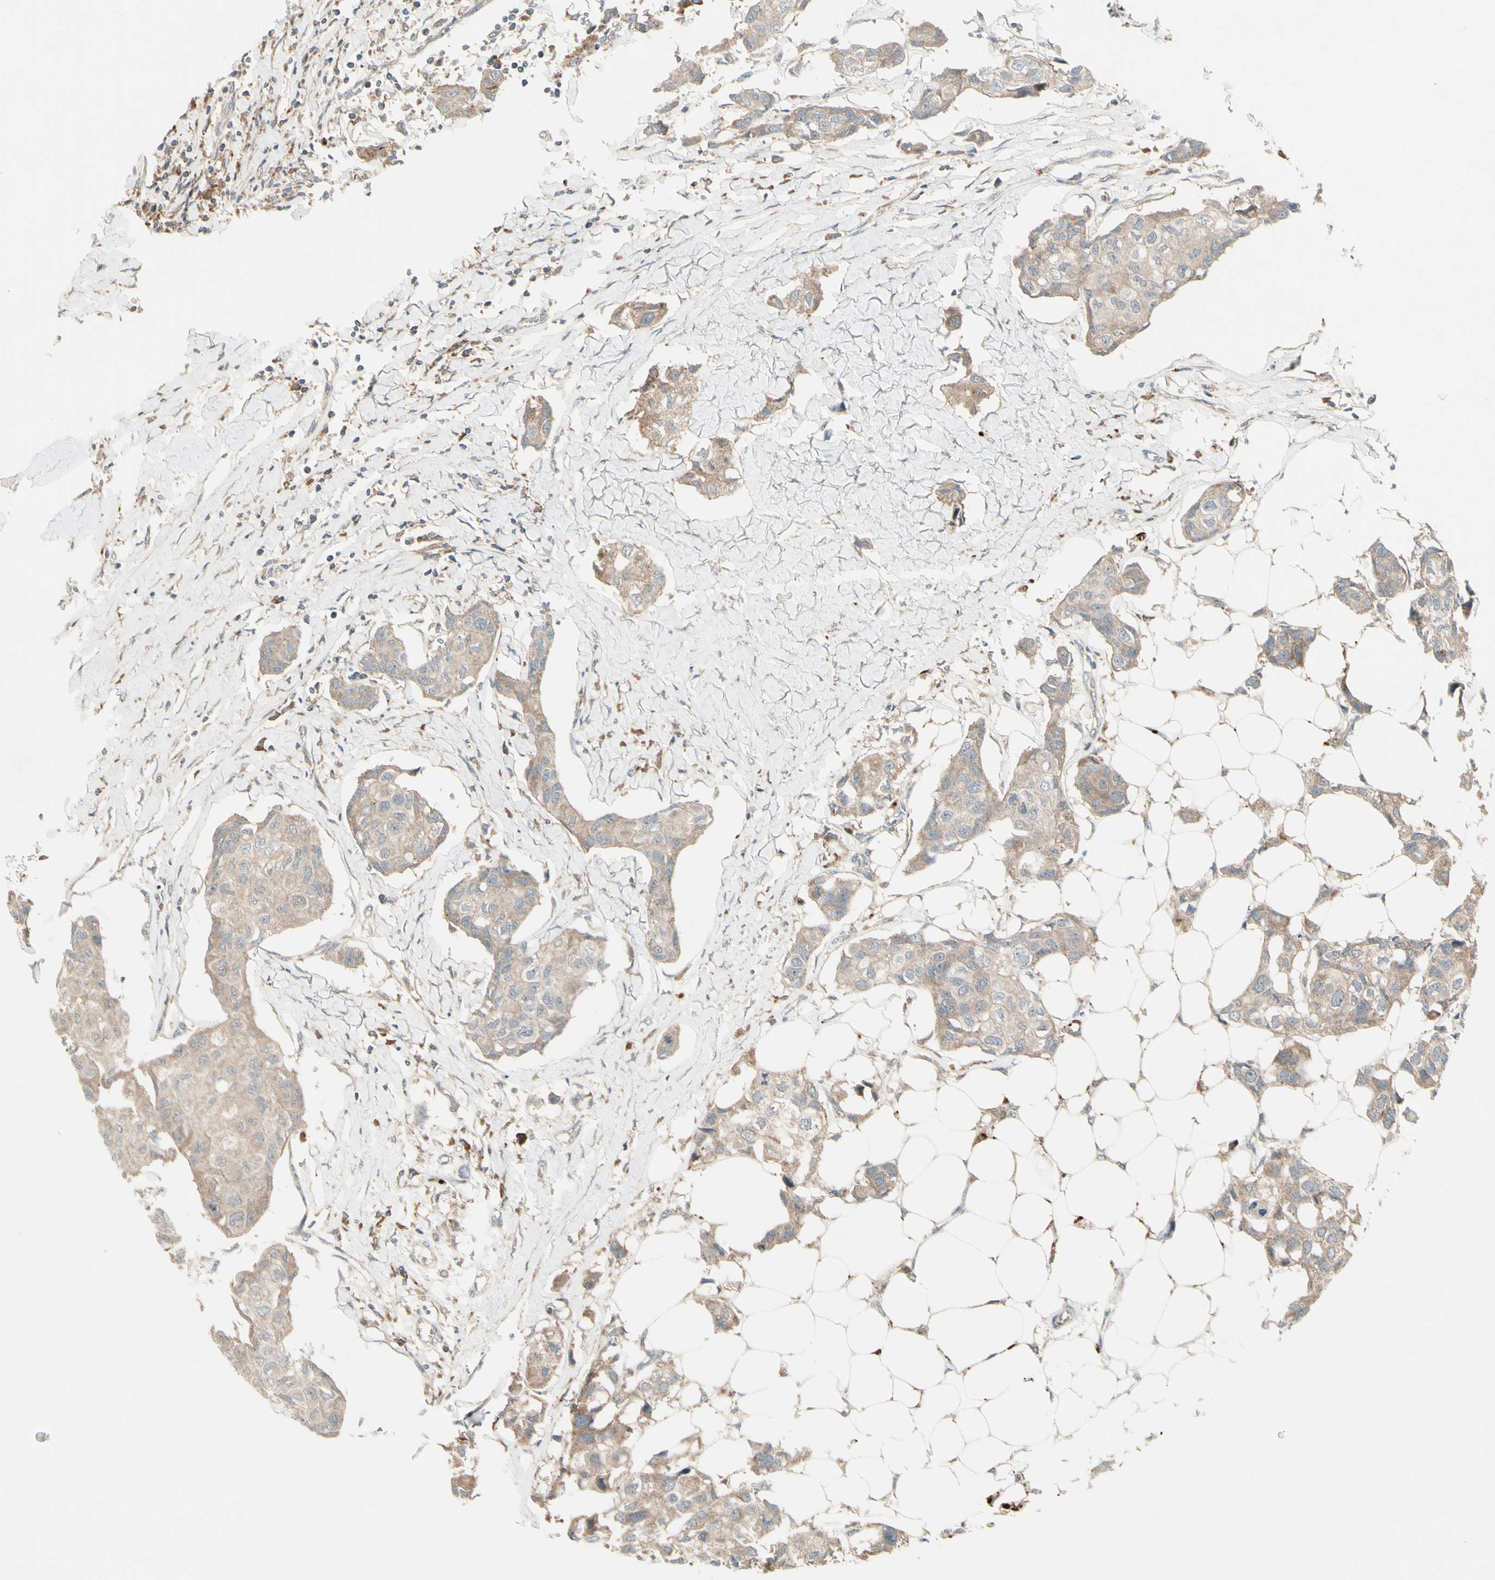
{"staining": {"intensity": "moderate", "quantity": ">75%", "location": "cytoplasmic/membranous"}, "tissue": "breast cancer", "cell_type": "Tumor cells", "image_type": "cancer", "snomed": [{"axis": "morphology", "description": "Duct carcinoma"}, {"axis": "topography", "description": "Breast"}], "caption": "Breast cancer stained for a protein exhibits moderate cytoplasmic/membranous positivity in tumor cells. (IHC, brightfield microscopy, high magnification).", "gene": "ACVR1C", "patient": {"sex": "female", "age": 80}}